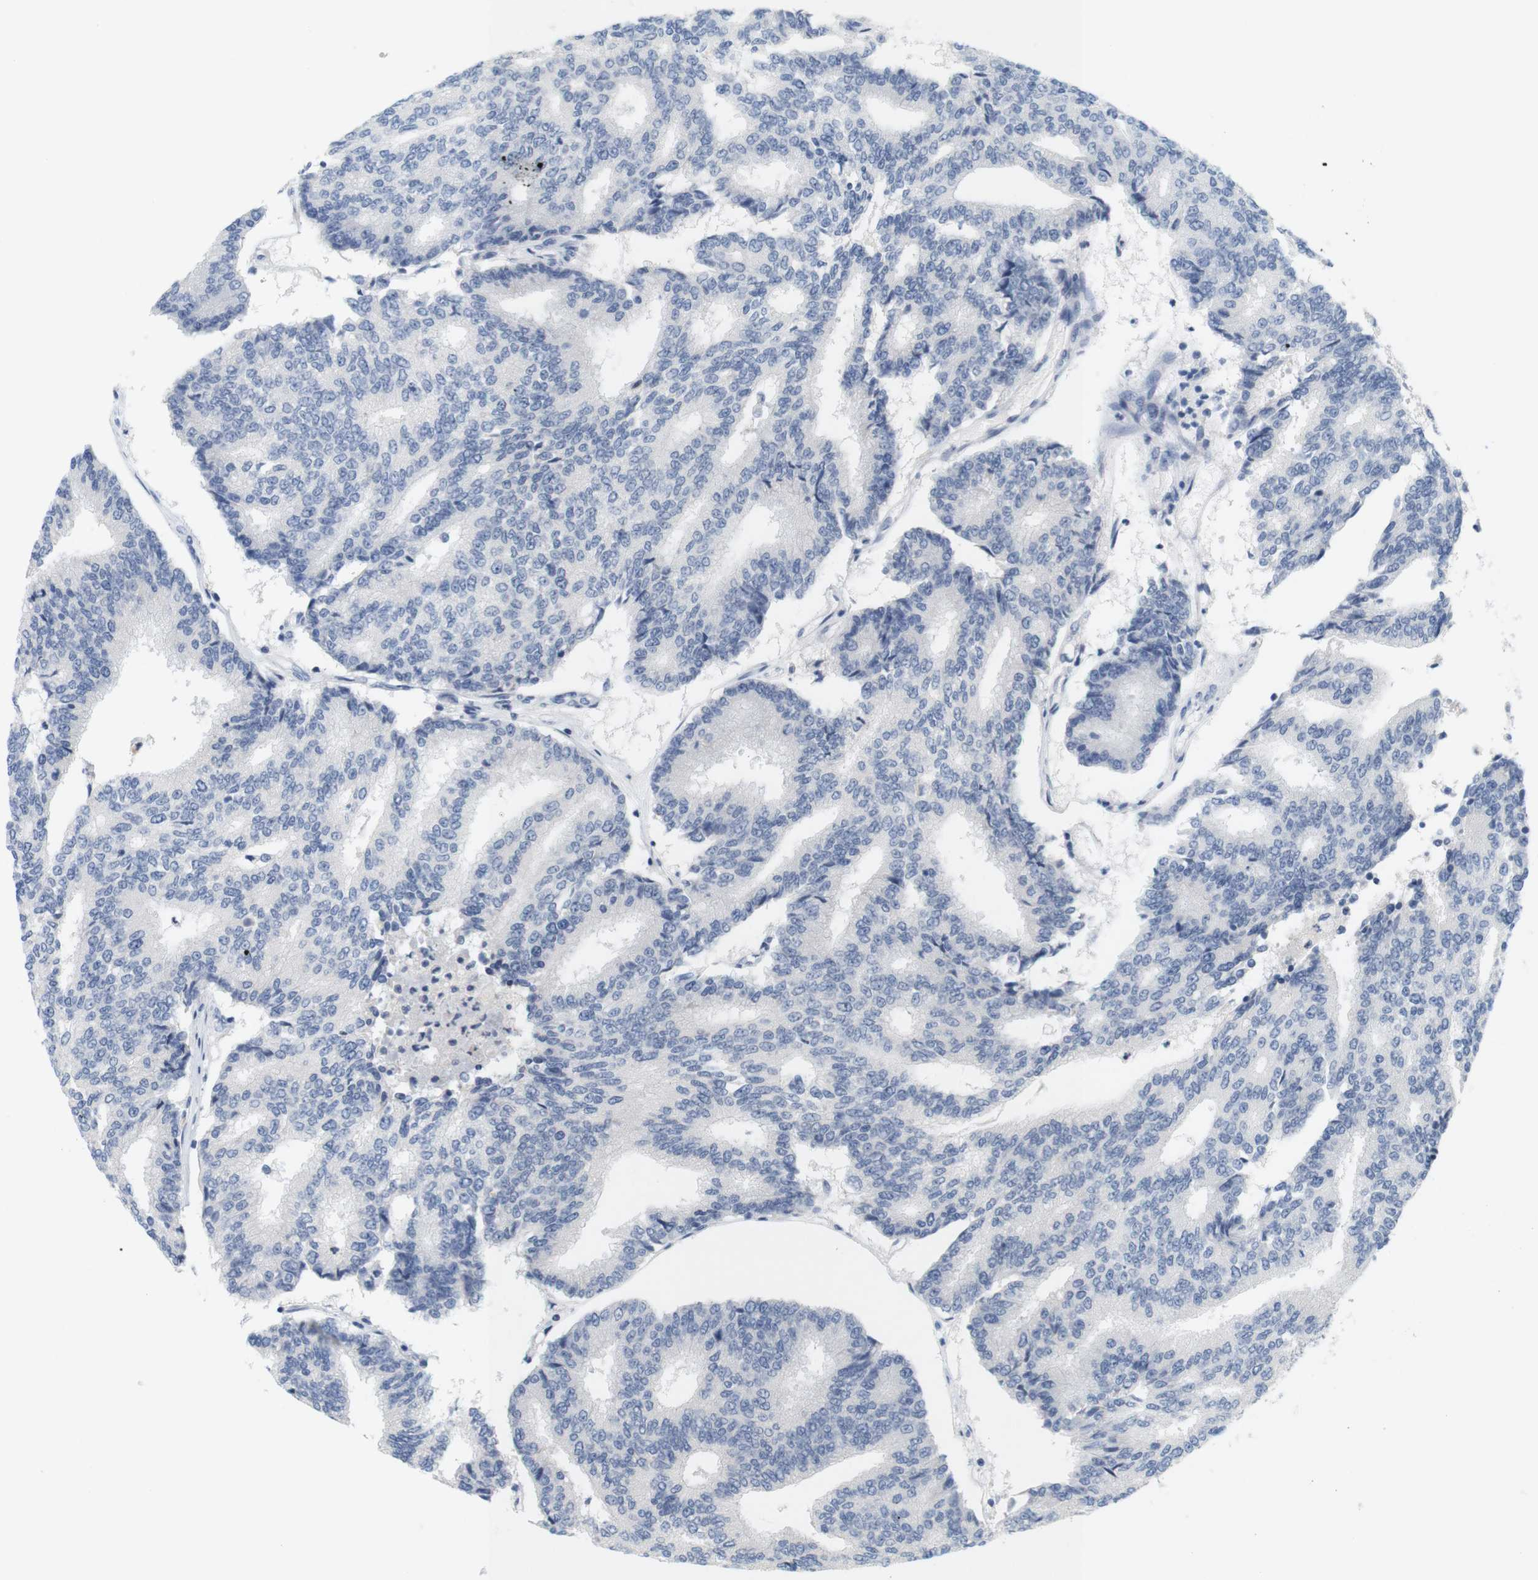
{"staining": {"intensity": "negative", "quantity": "none", "location": "none"}, "tissue": "prostate cancer", "cell_type": "Tumor cells", "image_type": "cancer", "snomed": [{"axis": "morphology", "description": "Adenocarcinoma, High grade"}, {"axis": "topography", "description": "Prostate"}], "caption": "Image shows no significant protein staining in tumor cells of prostate high-grade adenocarcinoma.", "gene": "LRRK2", "patient": {"sex": "male", "age": 55}}